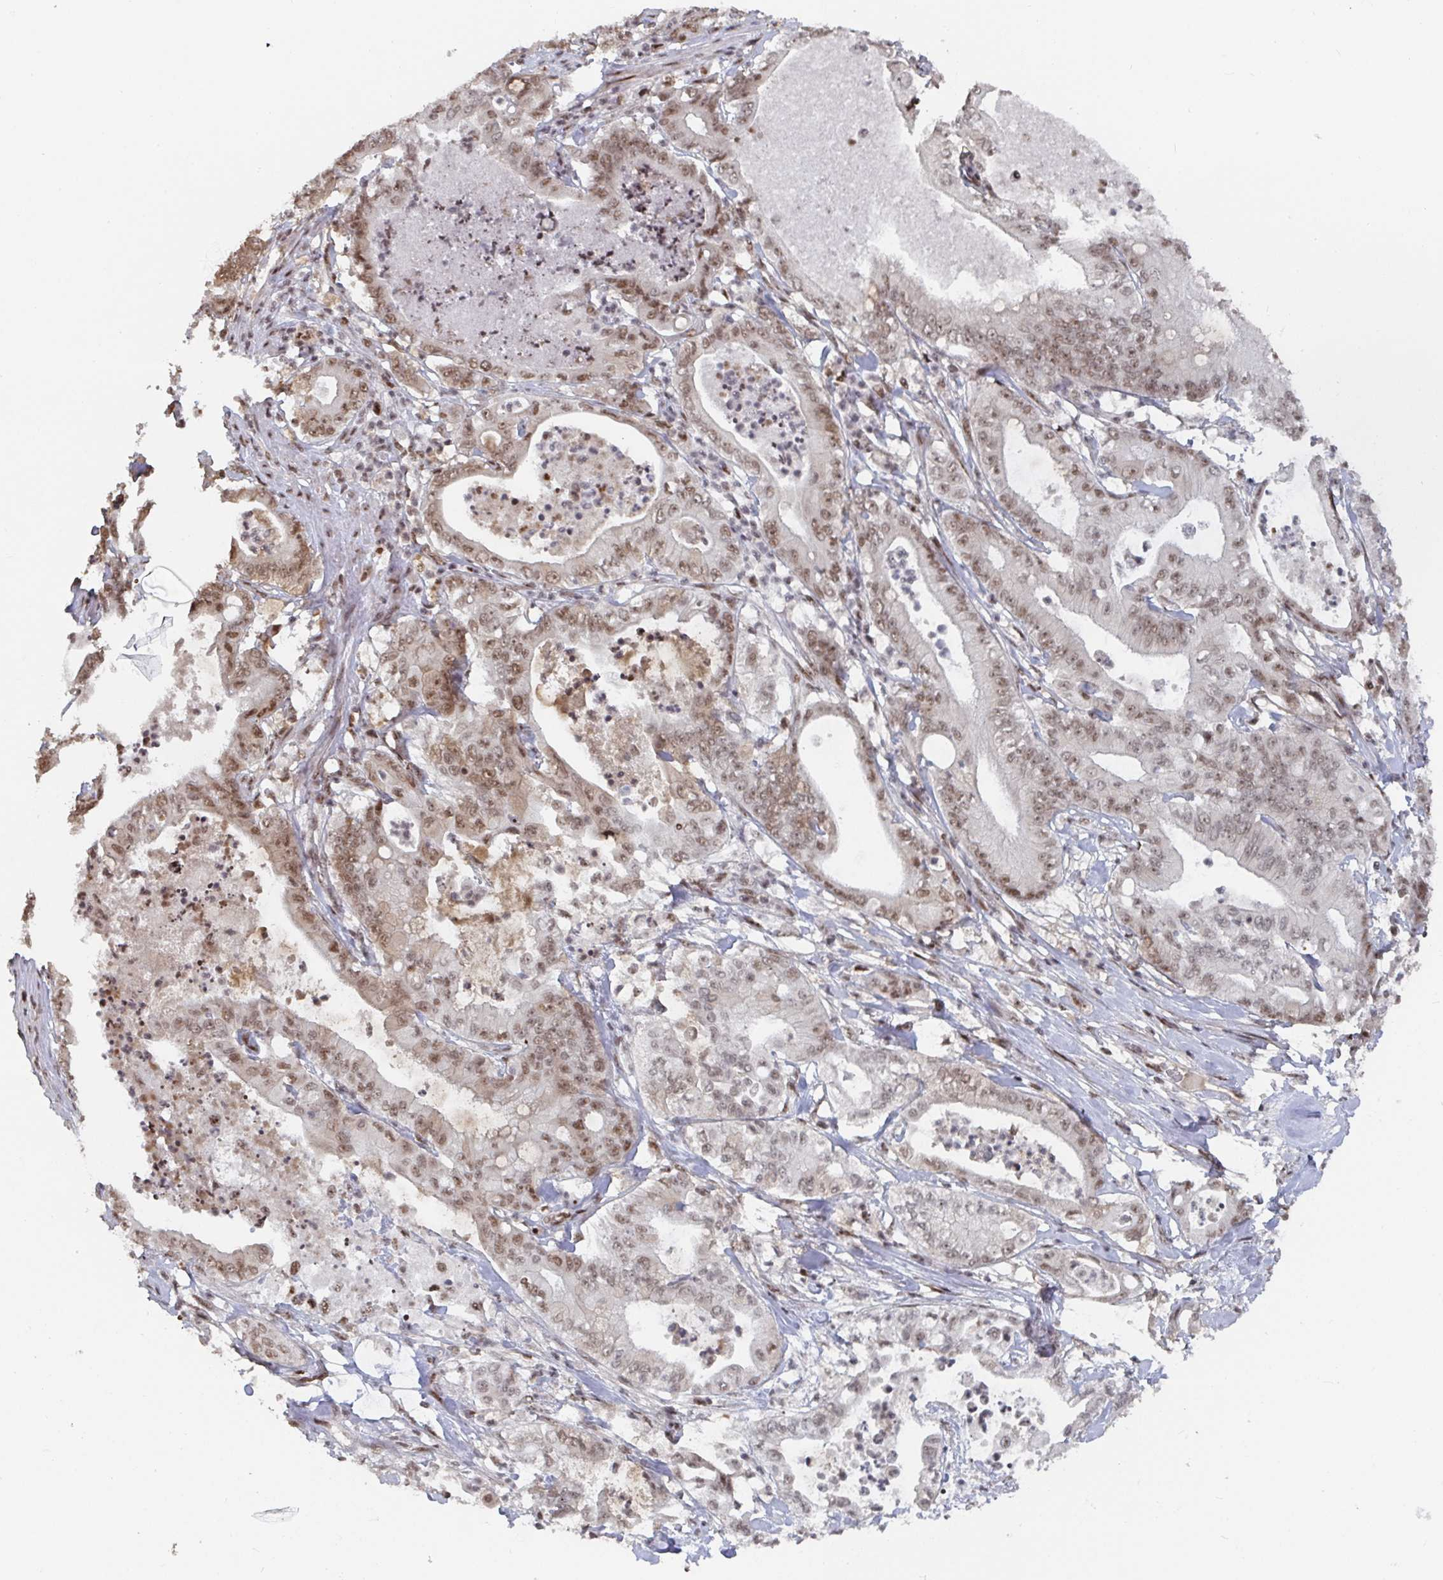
{"staining": {"intensity": "moderate", "quantity": ">75%", "location": "nuclear"}, "tissue": "pancreatic cancer", "cell_type": "Tumor cells", "image_type": "cancer", "snomed": [{"axis": "morphology", "description": "Adenocarcinoma, NOS"}, {"axis": "topography", "description": "Pancreas"}], "caption": "A histopathology image showing moderate nuclear expression in about >75% of tumor cells in pancreatic cancer (adenocarcinoma), as visualized by brown immunohistochemical staining.", "gene": "ZDHHC12", "patient": {"sex": "male", "age": 71}}